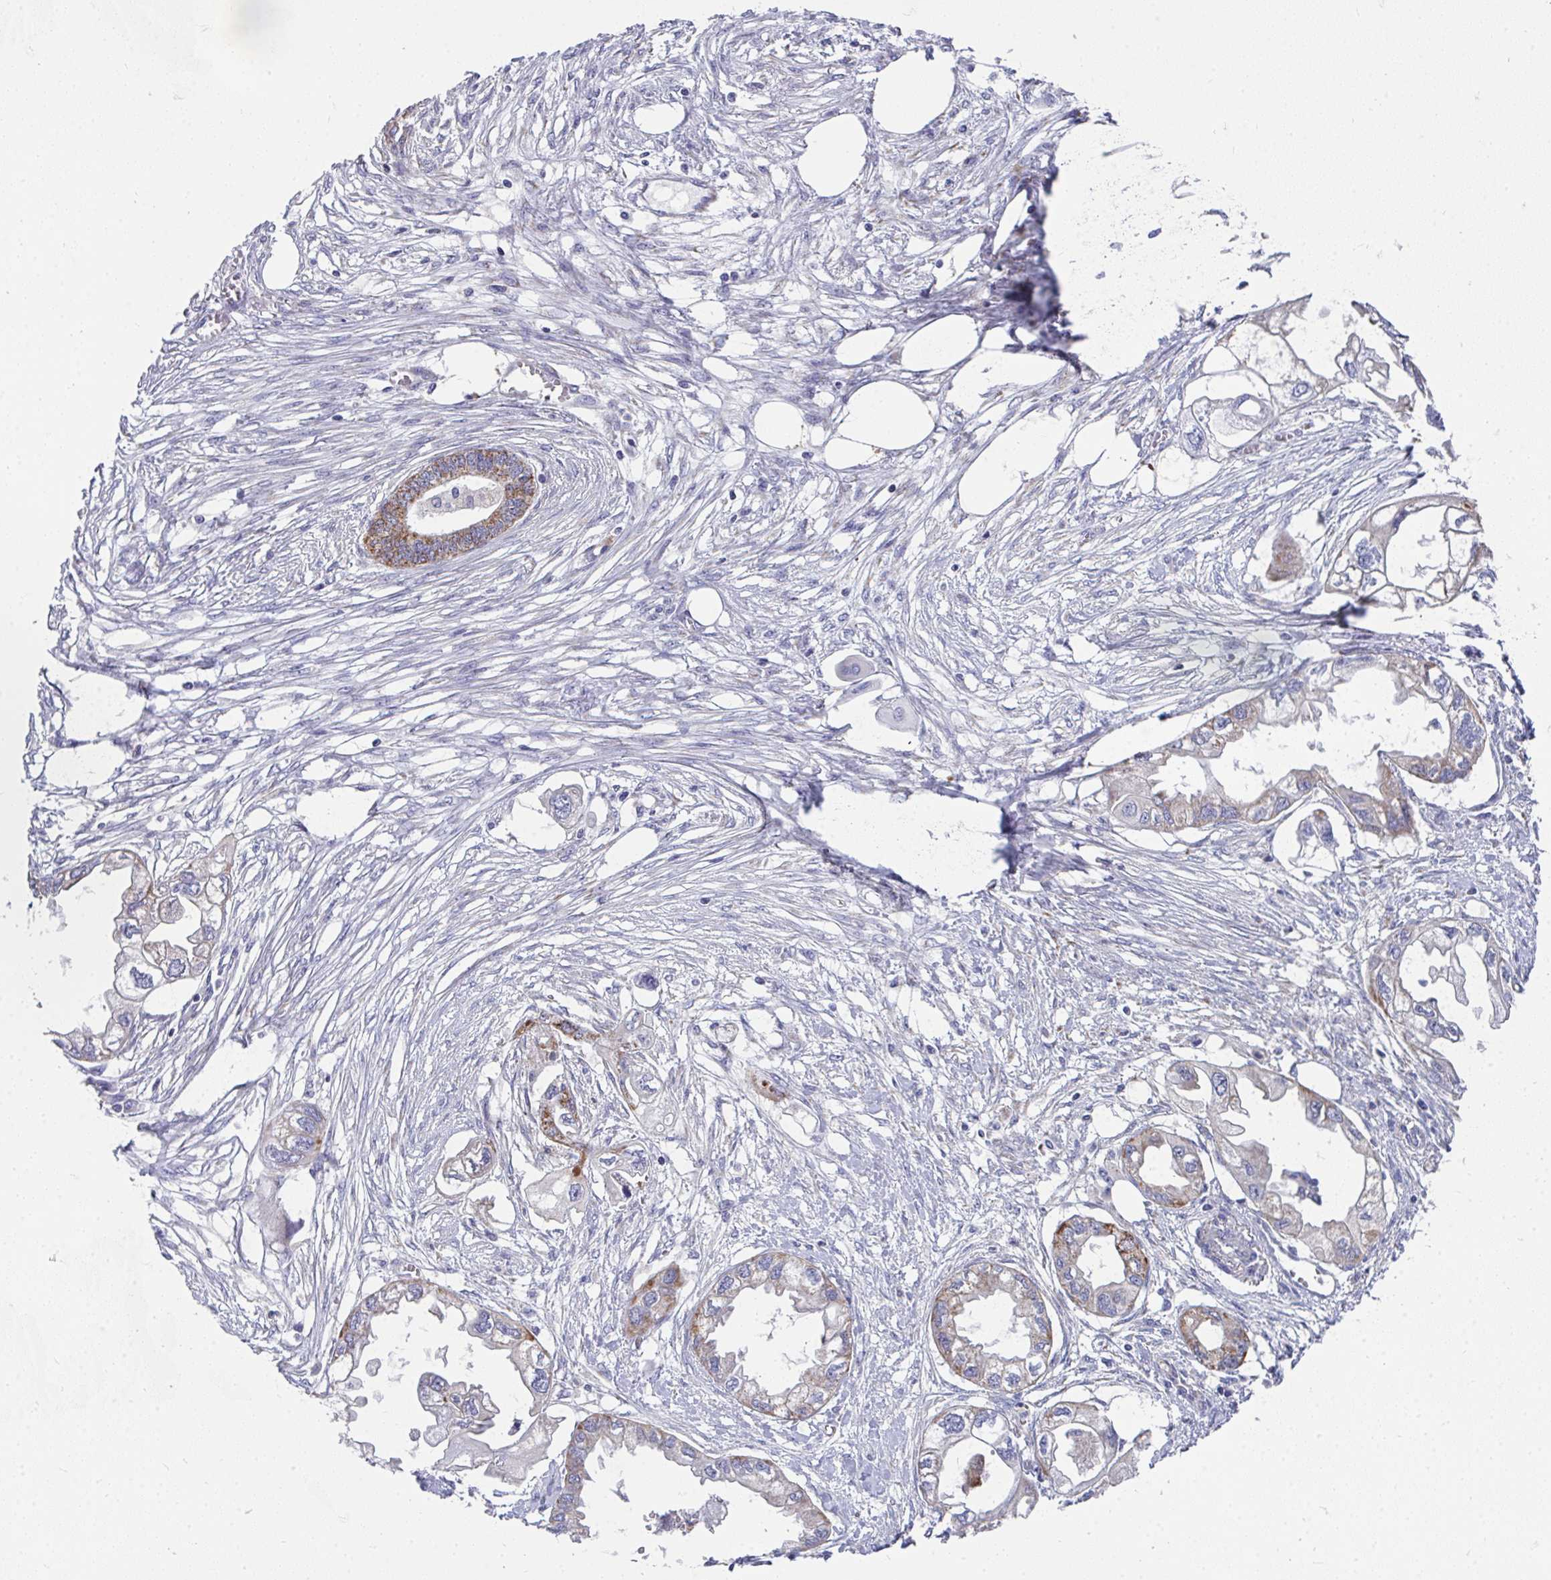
{"staining": {"intensity": "moderate", "quantity": "<25%", "location": "cytoplasmic/membranous"}, "tissue": "endometrial cancer", "cell_type": "Tumor cells", "image_type": "cancer", "snomed": [{"axis": "morphology", "description": "Adenocarcinoma, NOS"}, {"axis": "morphology", "description": "Adenocarcinoma, metastatic, NOS"}, {"axis": "topography", "description": "Adipose tissue"}, {"axis": "topography", "description": "Endometrium"}], "caption": "Immunohistochemical staining of human metastatic adenocarcinoma (endometrial) exhibits low levels of moderate cytoplasmic/membranous protein positivity in about <25% of tumor cells.", "gene": "COA5", "patient": {"sex": "female", "age": 67}}